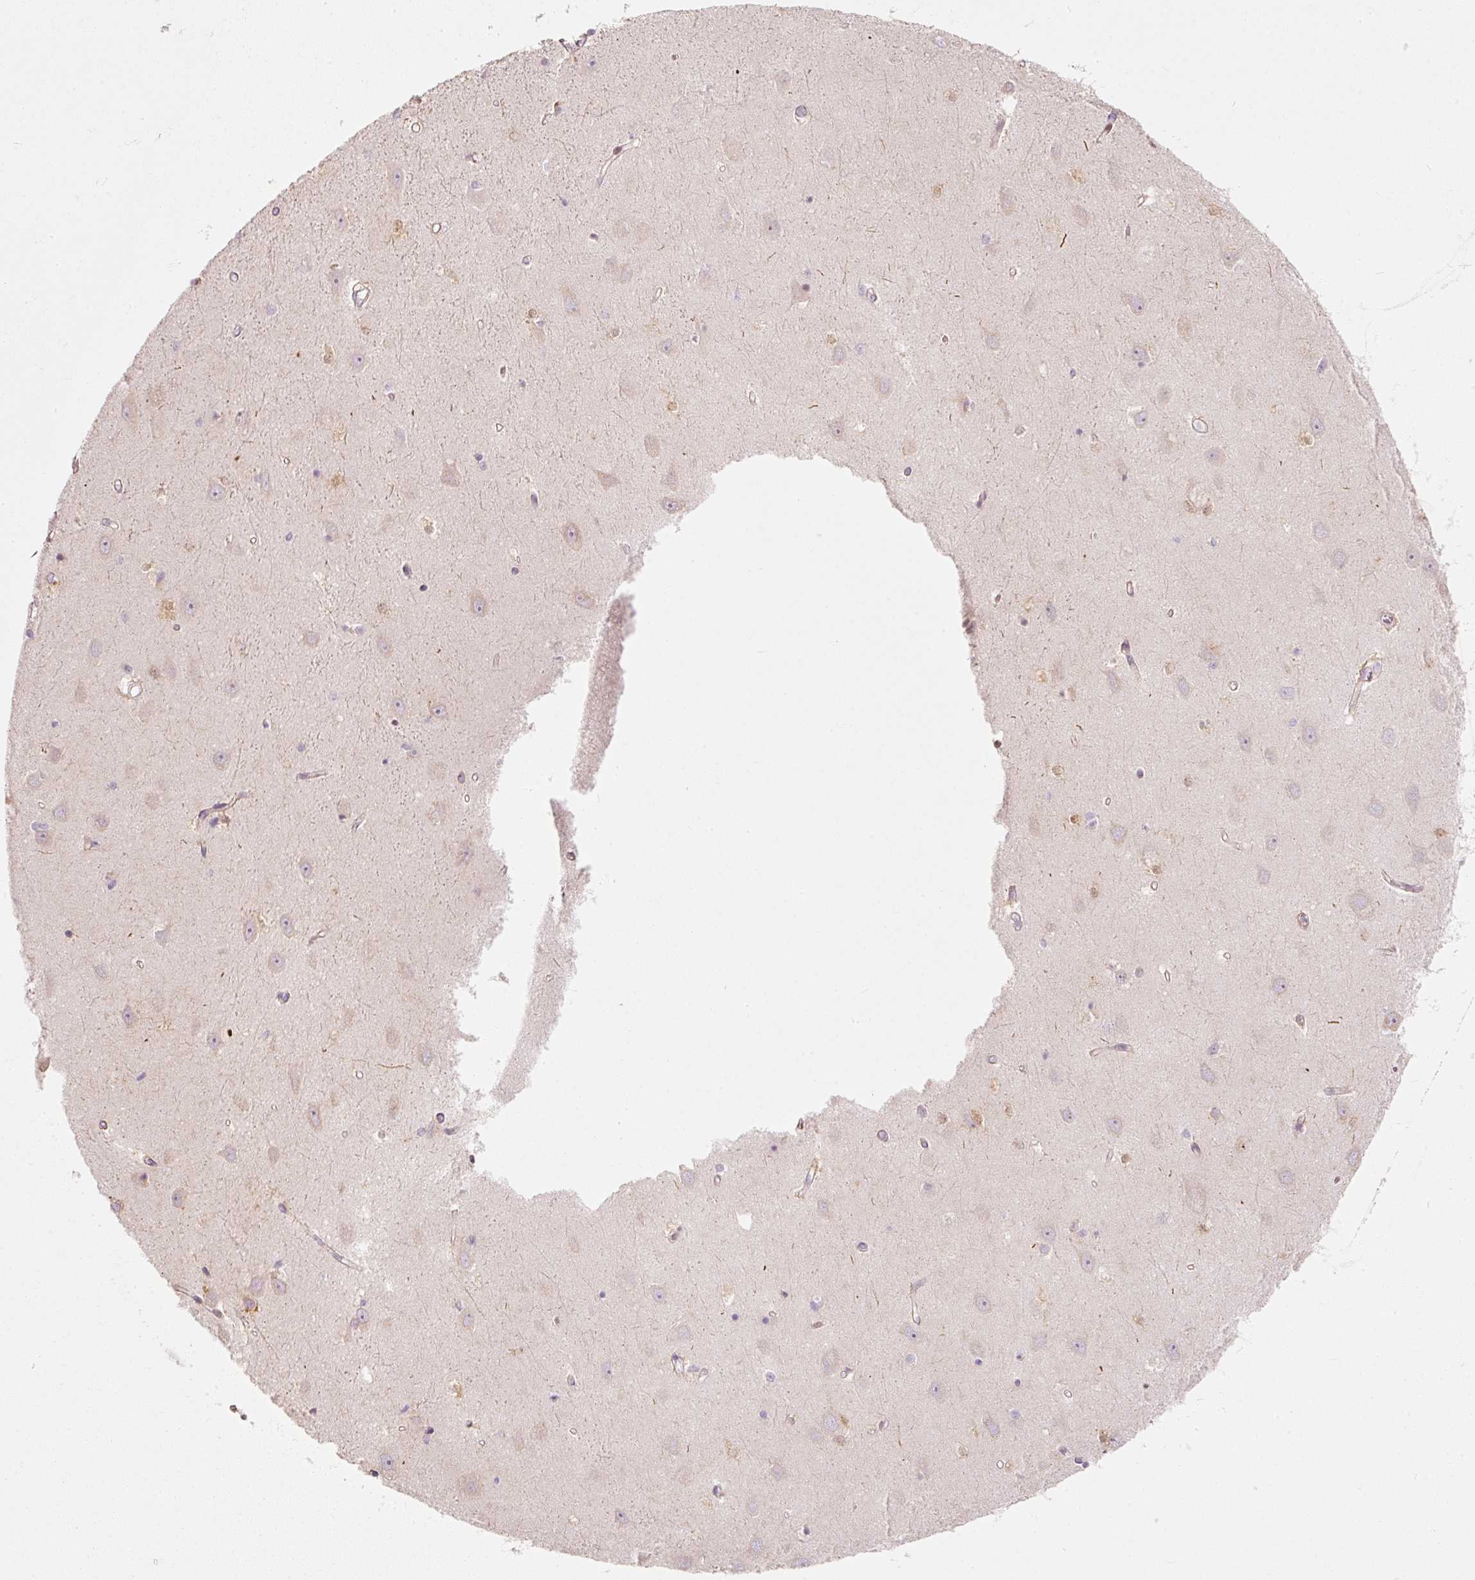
{"staining": {"intensity": "negative", "quantity": "none", "location": "none"}, "tissue": "hippocampus", "cell_type": "Glial cells", "image_type": "normal", "snomed": [{"axis": "morphology", "description": "Normal tissue, NOS"}, {"axis": "topography", "description": "Hippocampus"}], "caption": "Immunohistochemistry (IHC) photomicrograph of unremarkable hippocampus stained for a protein (brown), which displays no staining in glial cells. The staining was performed using DAB (3,3'-diaminobenzidine) to visualize the protein expression in brown, while the nuclei were stained in blue with hematoxylin (Magnification: 20x).", "gene": "SLC20A1", "patient": {"sex": "female", "age": 64}}